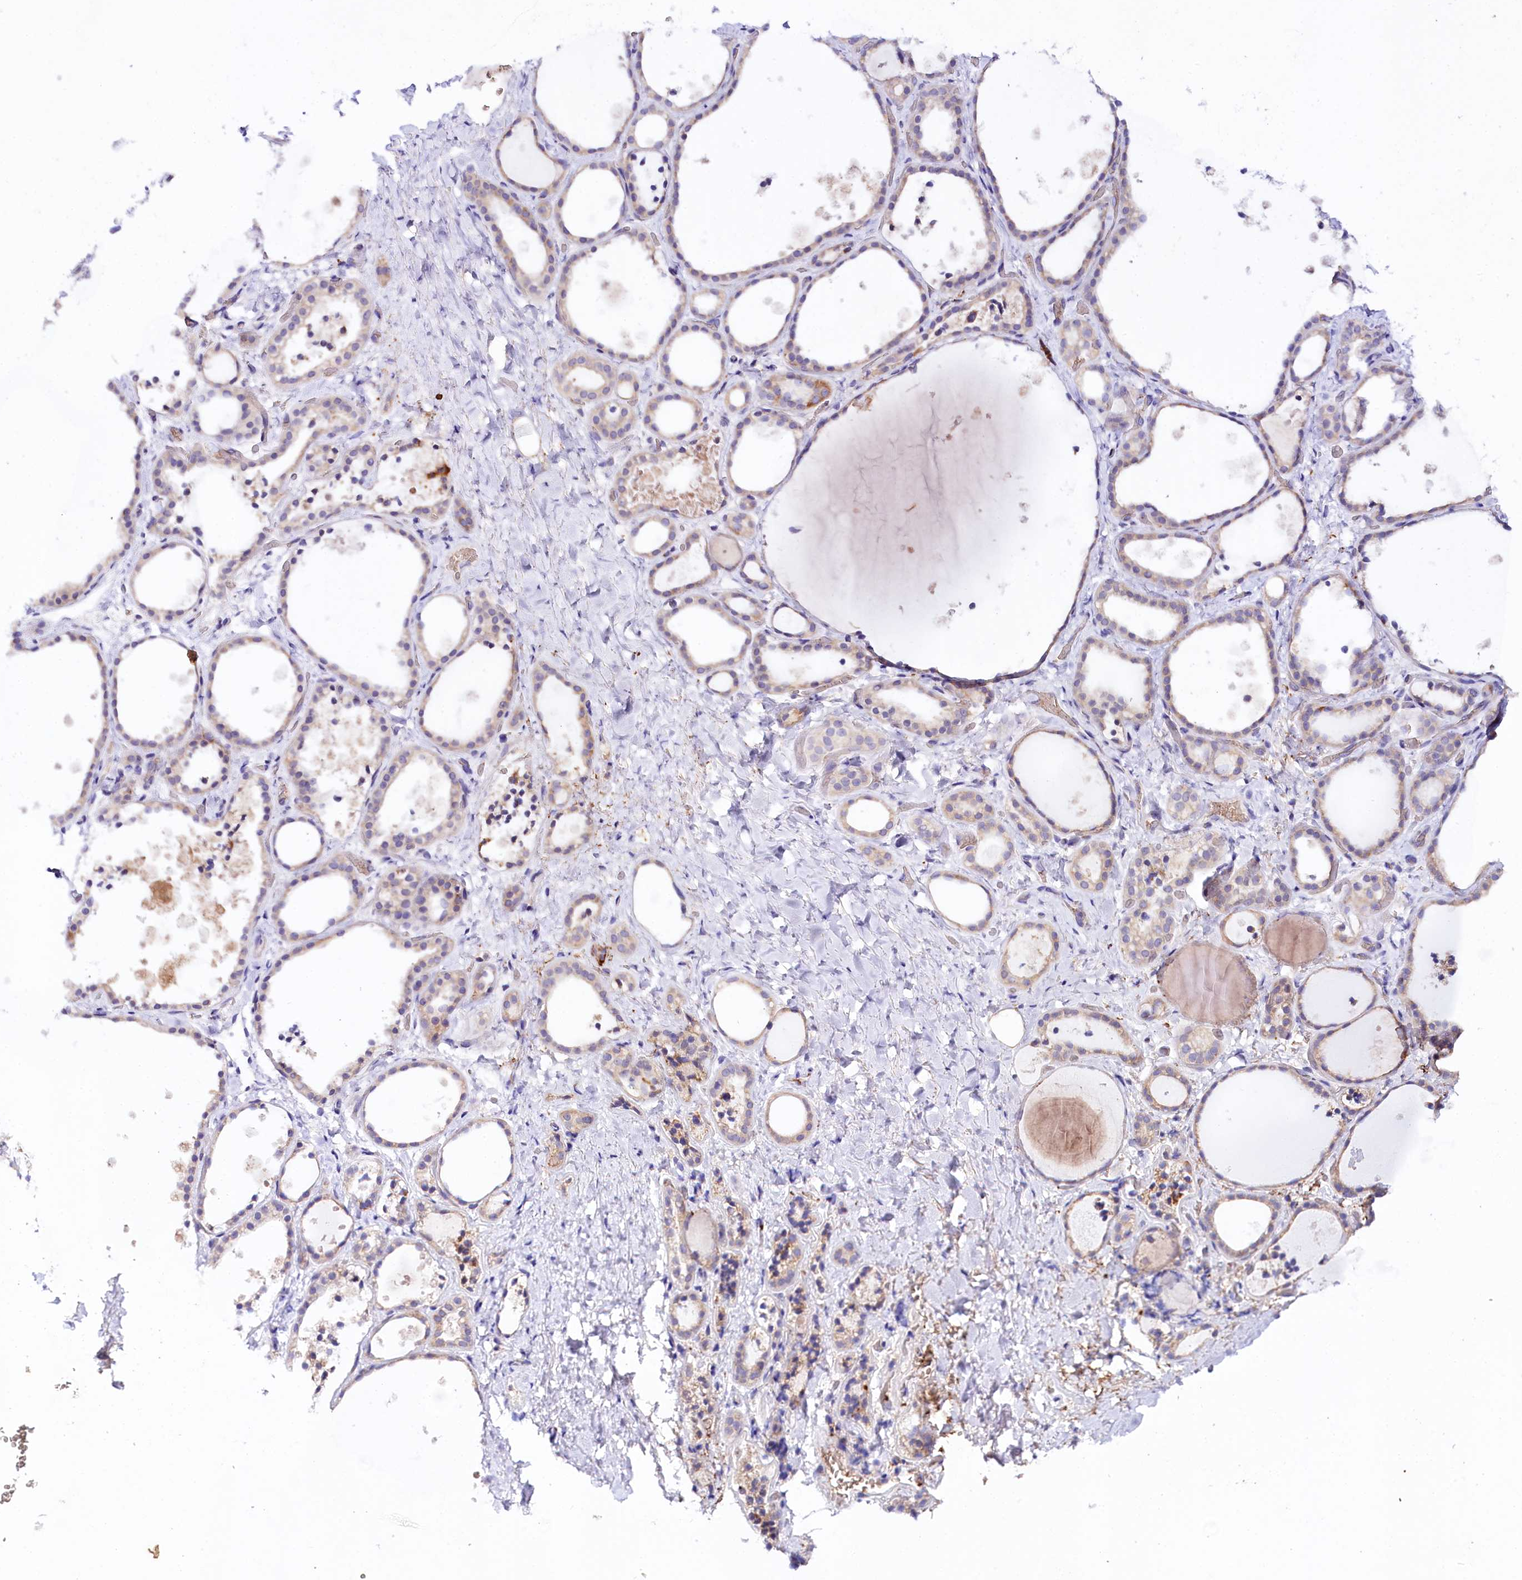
{"staining": {"intensity": "weak", "quantity": ">75%", "location": "cytoplasmic/membranous"}, "tissue": "thyroid gland", "cell_type": "Glandular cells", "image_type": "normal", "snomed": [{"axis": "morphology", "description": "Normal tissue, NOS"}, {"axis": "topography", "description": "Thyroid gland"}], "caption": "Thyroid gland stained with immunohistochemistry shows weak cytoplasmic/membranous staining in approximately >75% of glandular cells.", "gene": "CEP295", "patient": {"sex": "female", "age": 44}}